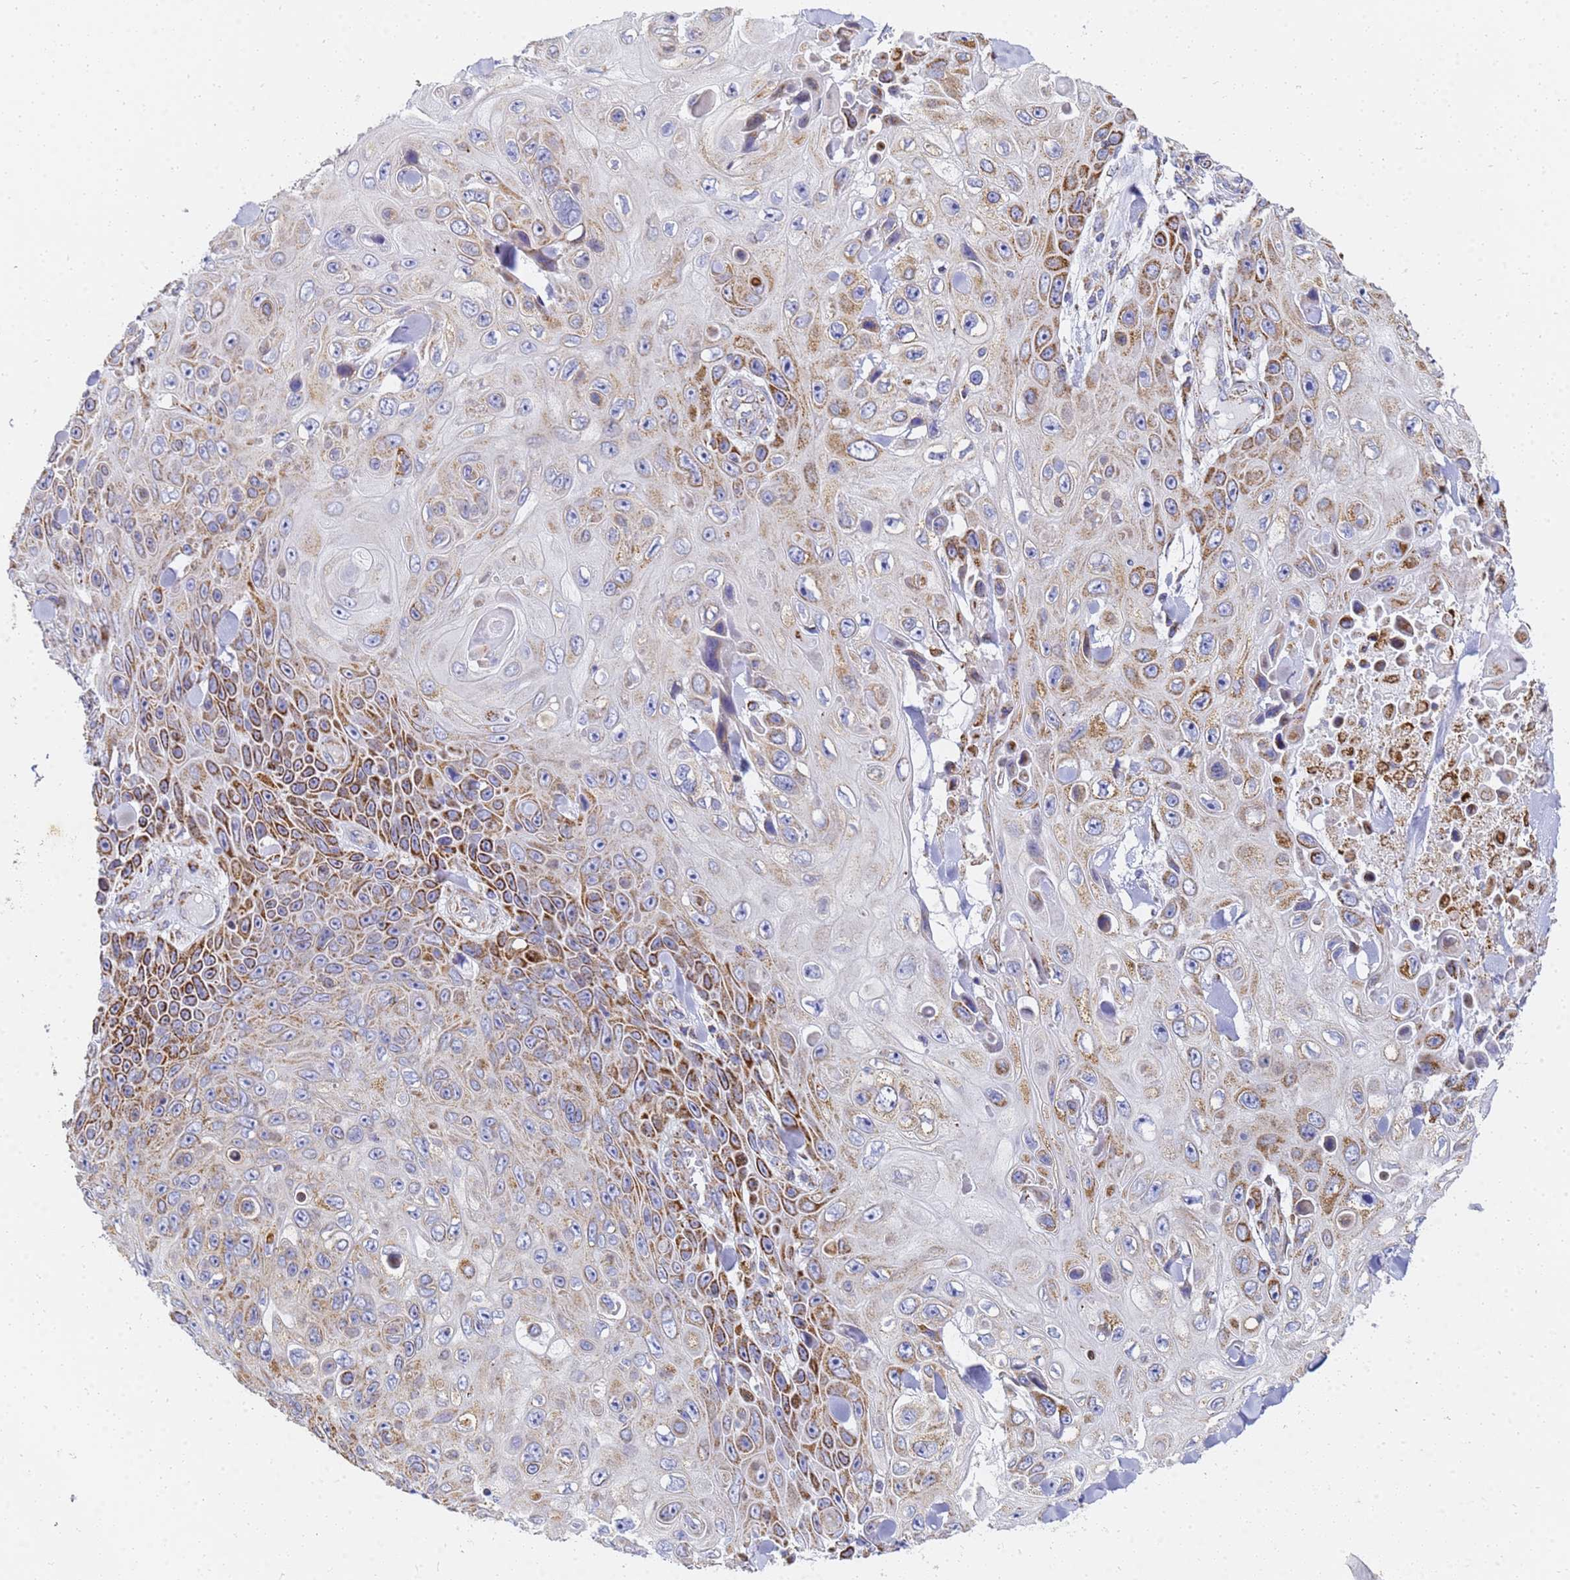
{"staining": {"intensity": "moderate", "quantity": ">75%", "location": "cytoplasmic/membranous"}, "tissue": "skin cancer", "cell_type": "Tumor cells", "image_type": "cancer", "snomed": [{"axis": "morphology", "description": "Squamous cell carcinoma, NOS"}, {"axis": "topography", "description": "Skin"}], "caption": "A histopathology image of skin squamous cell carcinoma stained for a protein shows moderate cytoplasmic/membranous brown staining in tumor cells.", "gene": "CNIH4", "patient": {"sex": "male", "age": 82}}